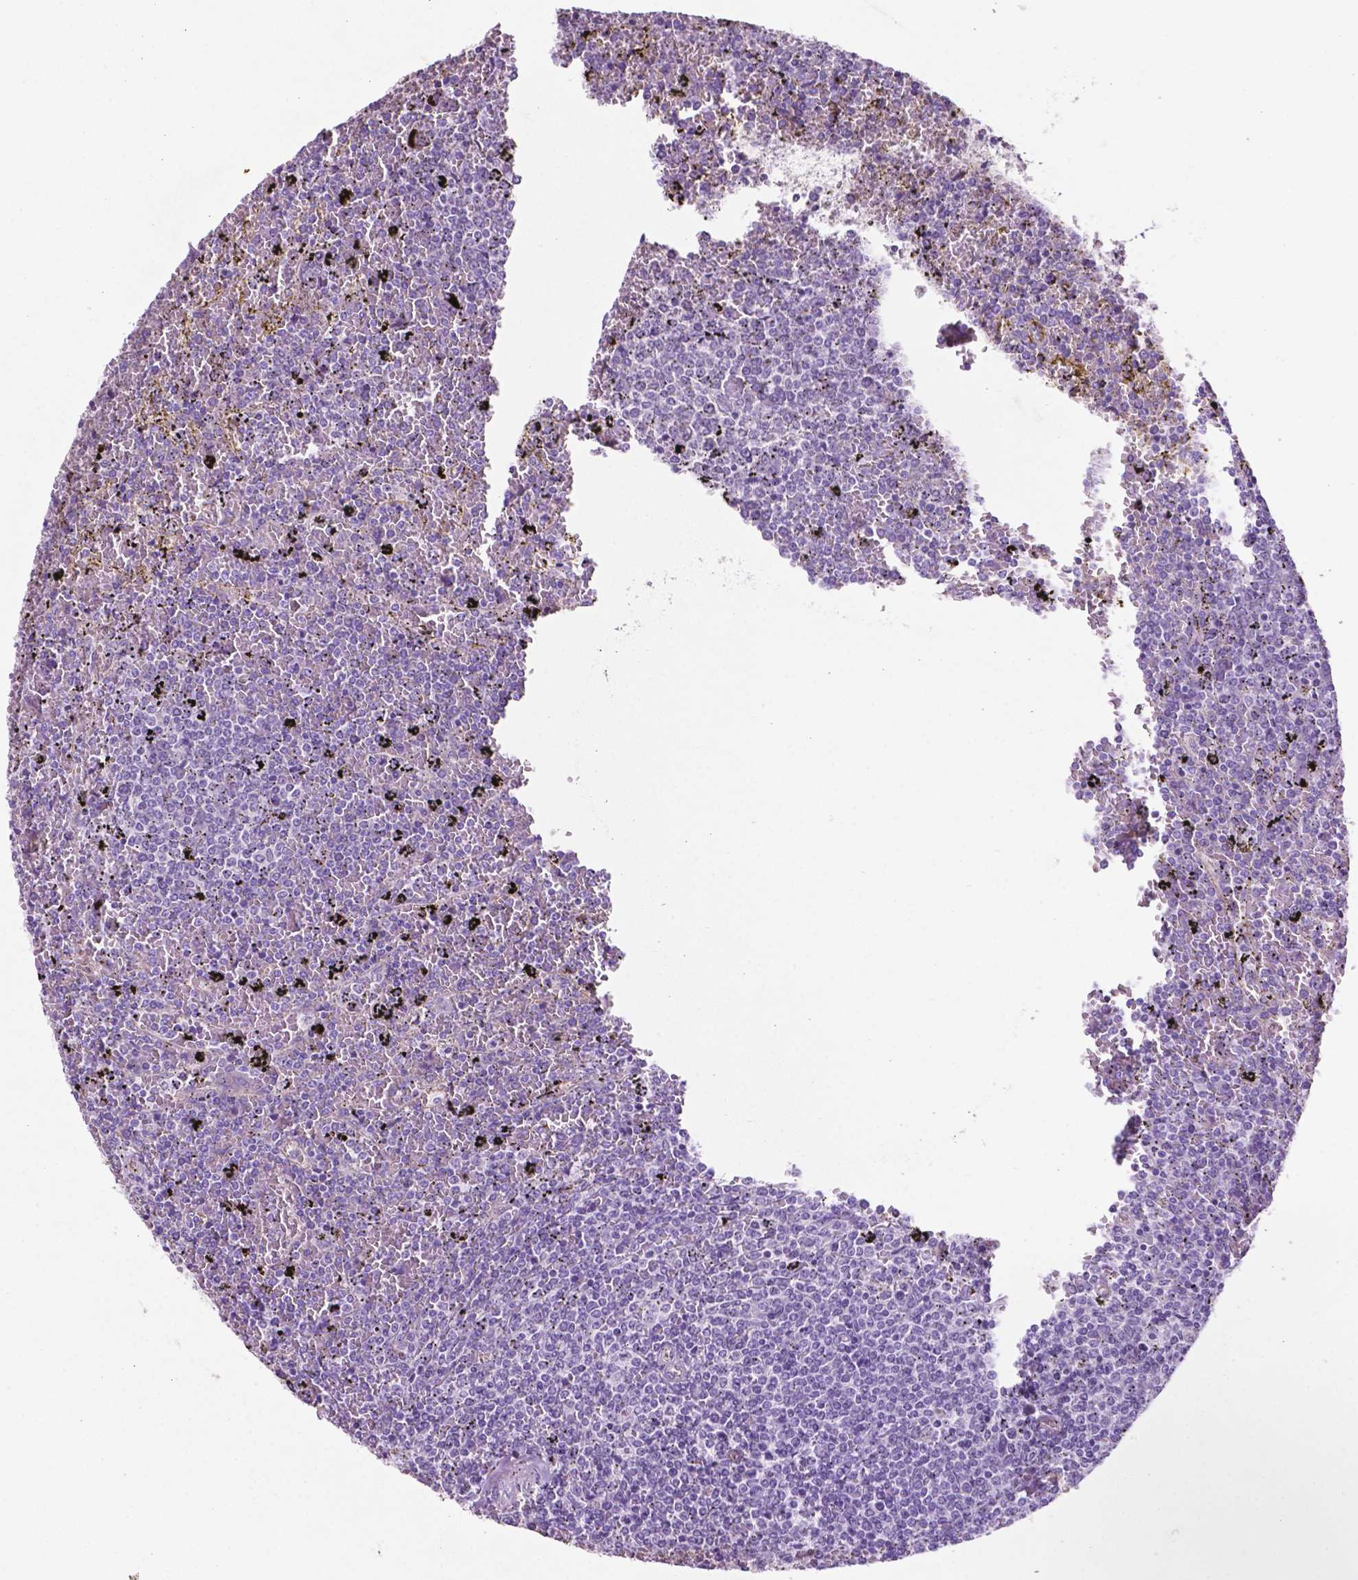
{"staining": {"intensity": "negative", "quantity": "none", "location": "none"}, "tissue": "lymphoma", "cell_type": "Tumor cells", "image_type": "cancer", "snomed": [{"axis": "morphology", "description": "Malignant lymphoma, non-Hodgkin's type, Low grade"}, {"axis": "topography", "description": "Spleen"}], "caption": "Tumor cells show no significant protein positivity in low-grade malignant lymphoma, non-Hodgkin's type. The staining is performed using DAB (3,3'-diaminobenzidine) brown chromogen with nuclei counter-stained in using hematoxylin.", "gene": "PHGR1", "patient": {"sex": "female", "age": 77}}